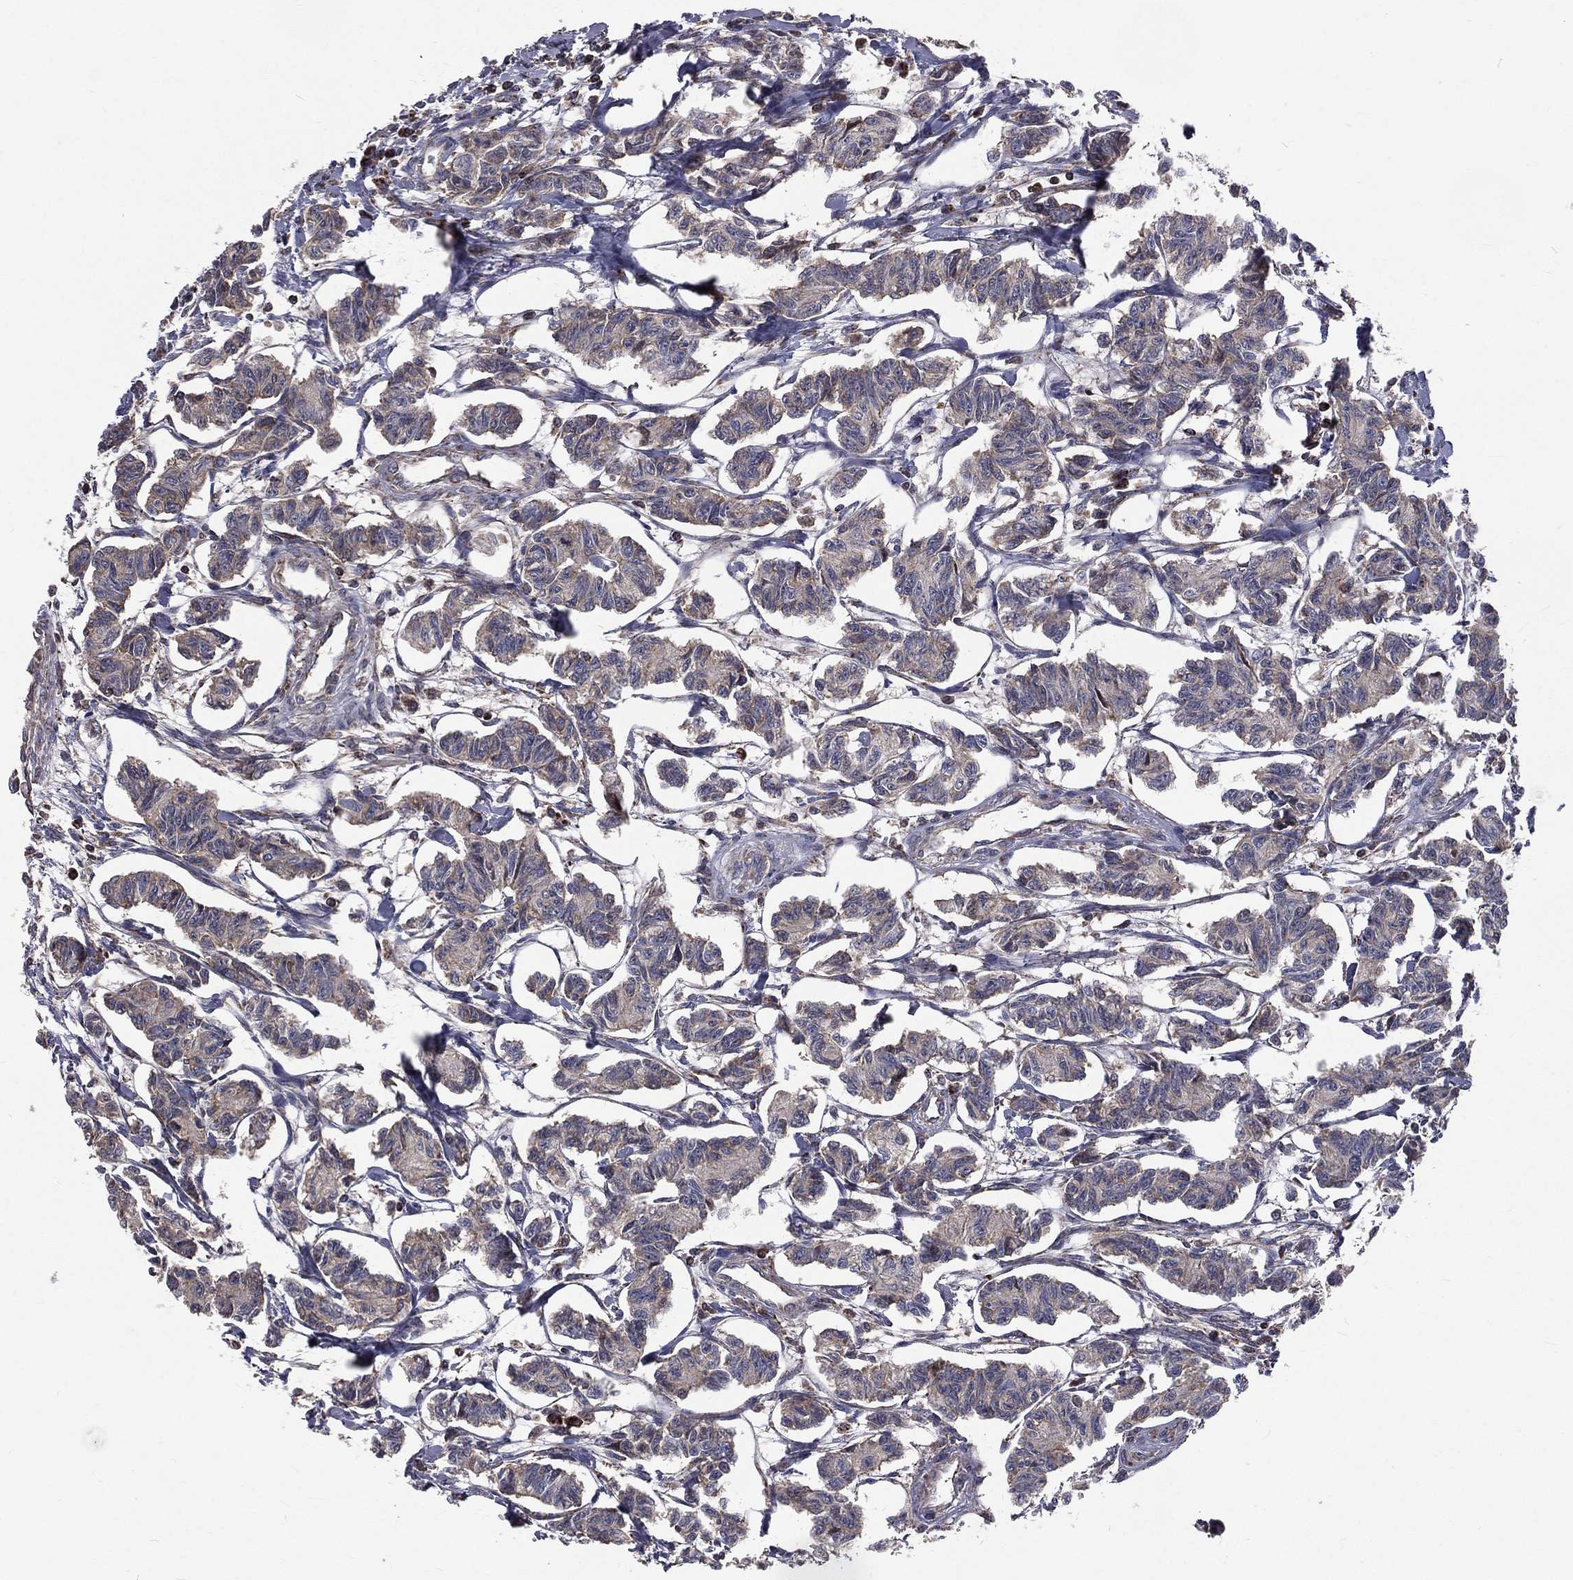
{"staining": {"intensity": "negative", "quantity": "none", "location": "none"}, "tissue": "carcinoid", "cell_type": "Tumor cells", "image_type": "cancer", "snomed": [{"axis": "morphology", "description": "Carcinoid, malignant, NOS"}, {"axis": "topography", "description": "Kidney"}], "caption": "Tumor cells are negative for protein expression in human carcinoid (malignant).", "gene": "GPD1", "patient": {"sex": "female", "age": 41}}